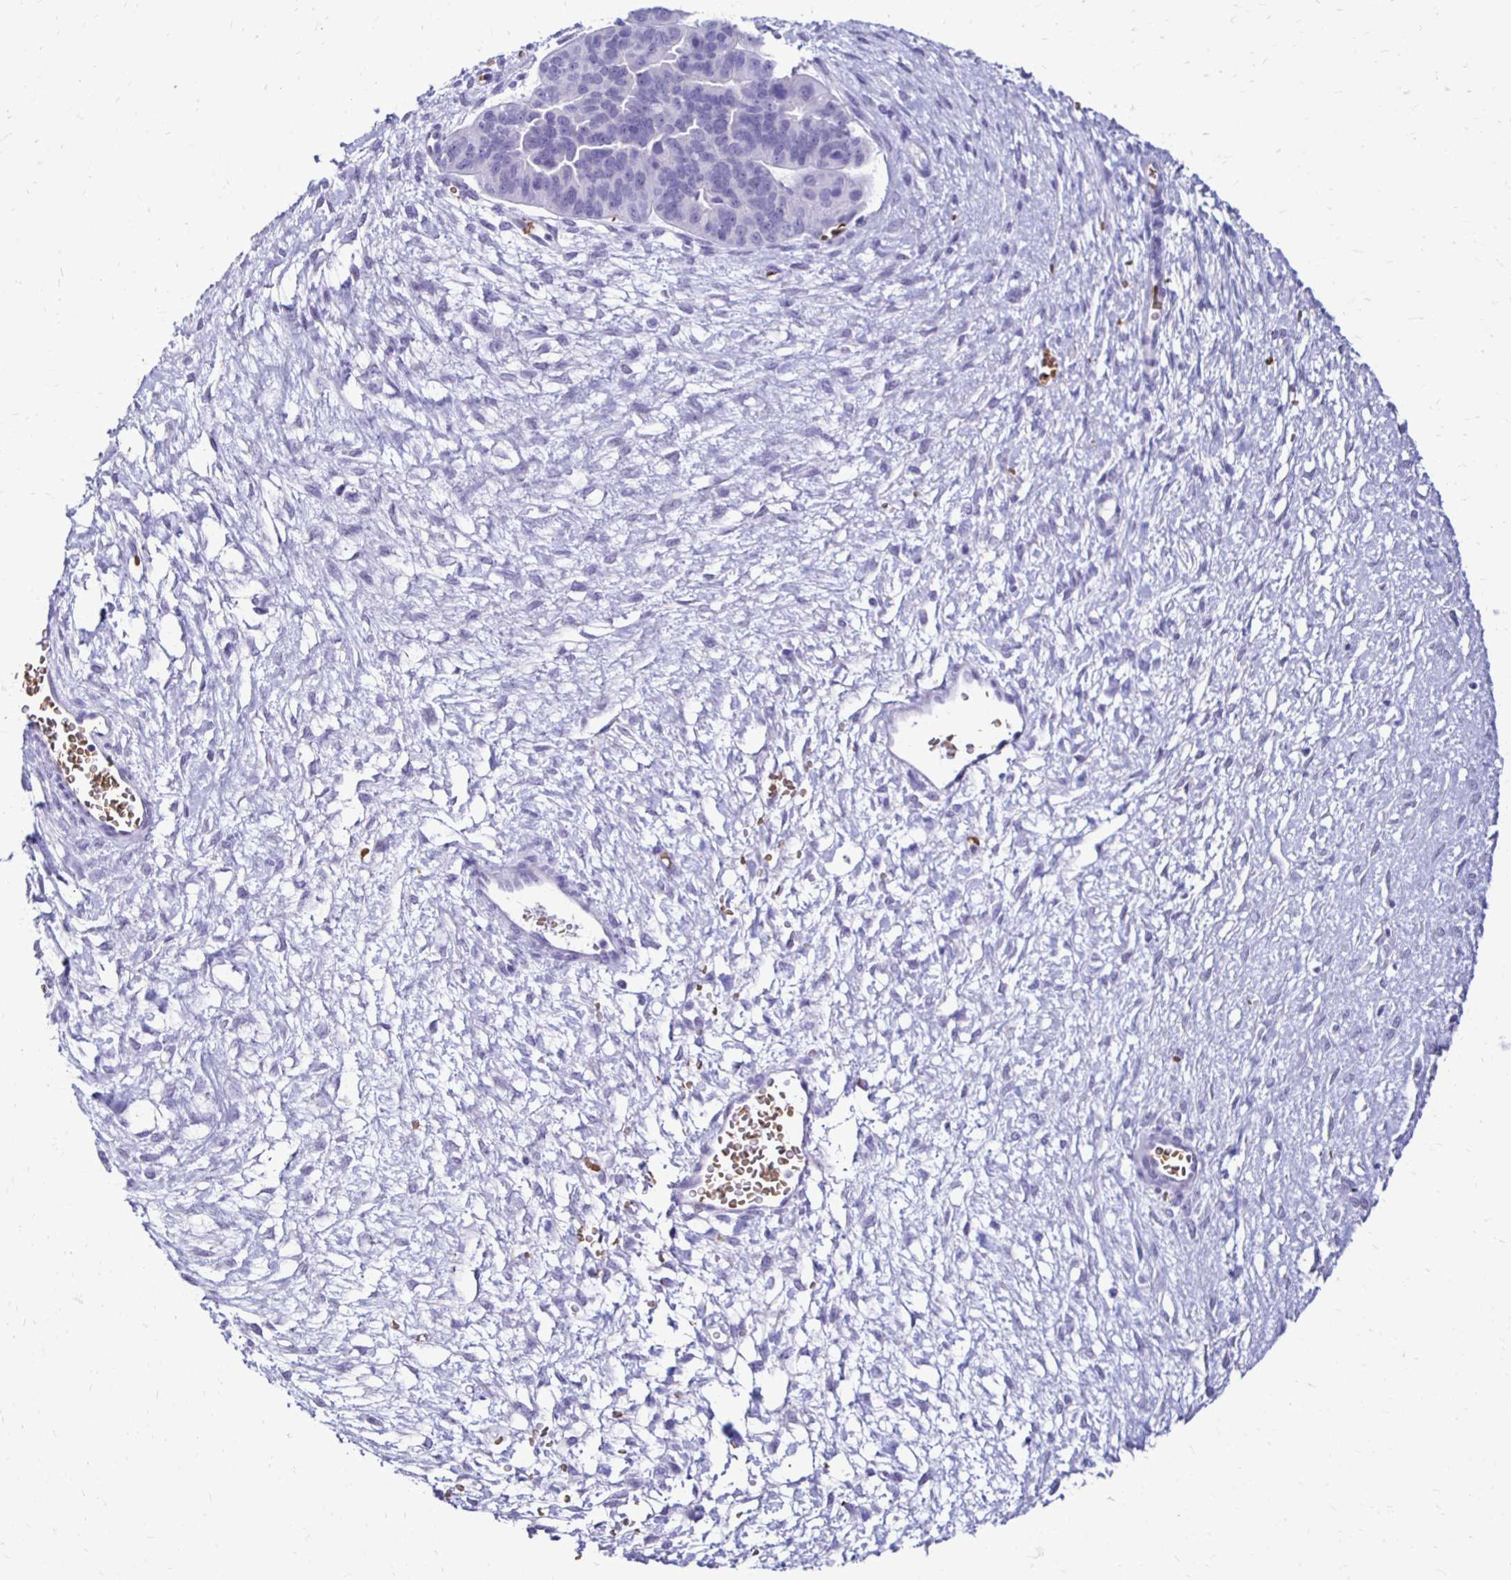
{"staining": {"intensity": "negative", "quantity": "none", "location": "none"}, "tissue": "ovarian cancer", "cell_type": "Tumor cells", "image_type": "cancer", "snomed": [{"axis": "morphology", "description": "Cystadenocarcinoma, serous, NOS"}, {"axis": "topography", "description": "Ovary"}], "caption": "This histopathology image is of serous cystadenocarcinoma (ovarian) stained with immunohistochemistry (IHC) to label a protein in brown with the nuclei are counter-stained blue. There is no staining in tumor cells. Nuclei are stained in blue.", "gene": "RHBDL3", "patient": {"sex": "female", "age": 64}}